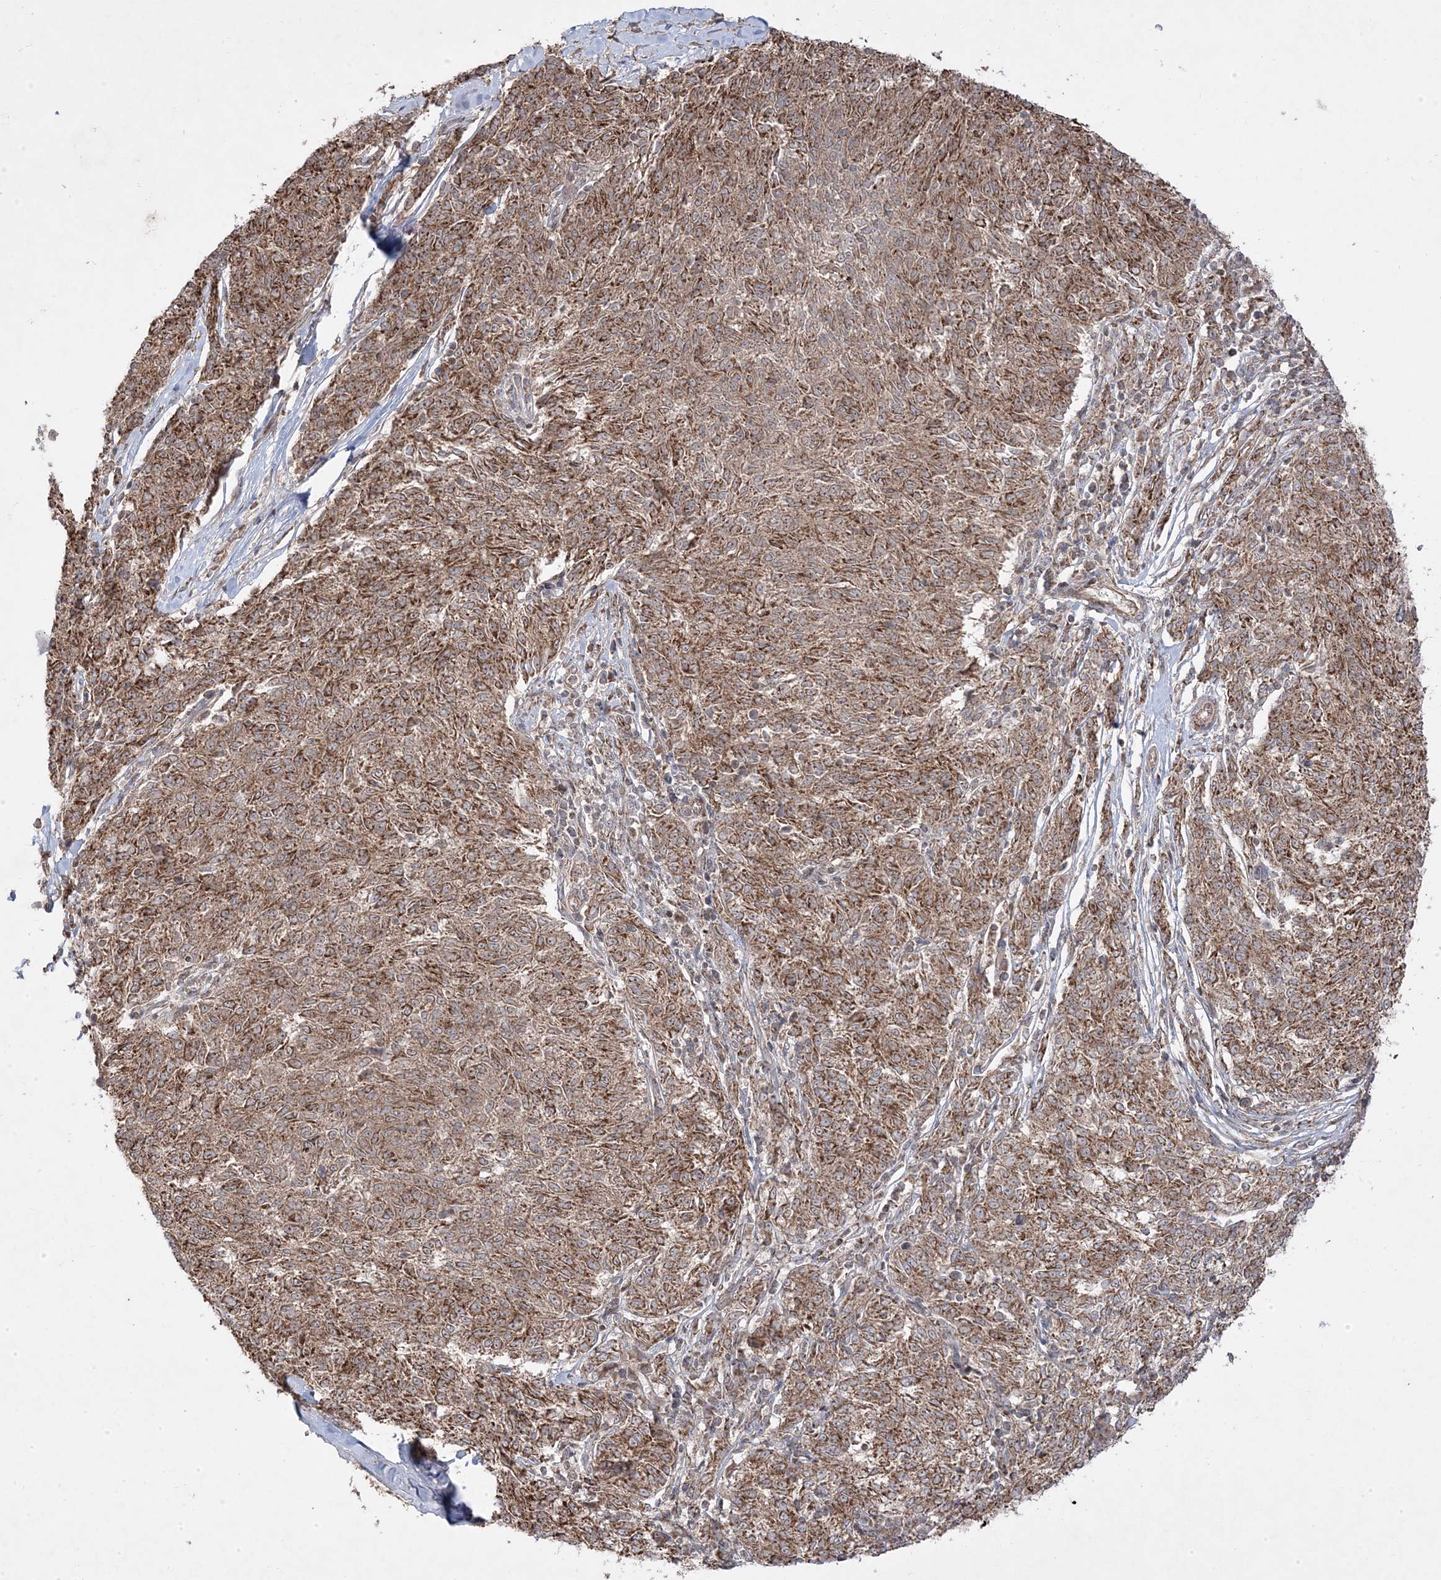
{"staining": {"intensity": "moderate", "quantity": ">75%", "location": "cytoplasmic/membranous"}, "tissue": "melanoma", "cell_type": "Tumor cells", "image_type": "cancer", "snomed": [{"axis": "morphology", "description": "Malignant melanoma, NOS"}, {"axis": "topography", "description": "Skin"}], "caption": "The photomicrograph displays staining of malignant melanoma, revealing moderate cytoplasmic/membranous protein expression (brown color) within tumor cells. The staining was performed using DAB (3,3'-diaminobenzidine) to visualize the protein expression in brown, while the nuclei were stained in blue with hematoxylin (Magnification: 20x).", "gene": "CLUAP1", "patient": {"sex": "female", "age": 72}}